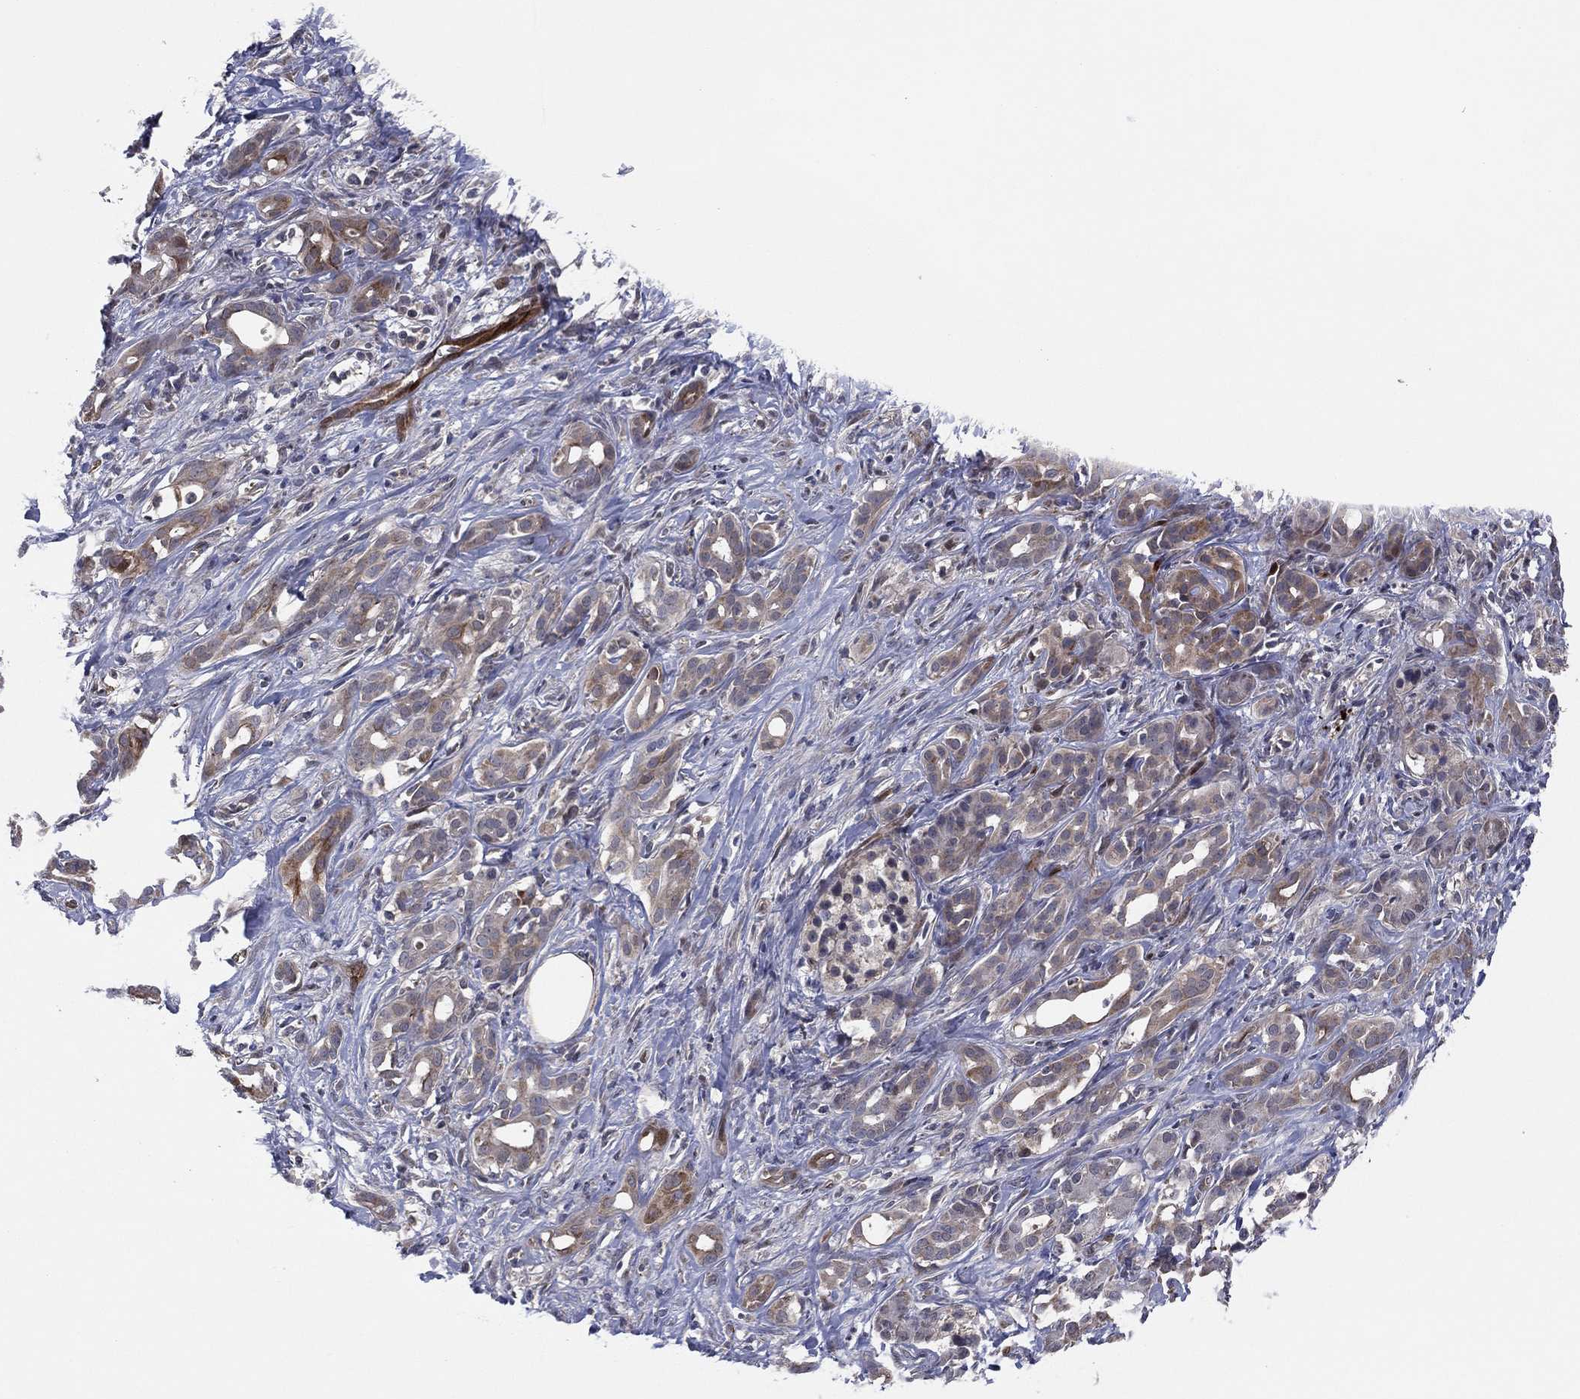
{"staining": {"intensity": "moderate", "quantity": "25%-75%", "location": "cytoplasmic/membranous"}, "tissue": "pancreatic cancer", "cell_type": "Tumor cells", "image_type": "cancer", "snomed": [{"axis": "morphology", "description": "Adenocarcinoma, NOS"}, {"axis": "topography", "description": "Pancreas"}], "caption": "This photomicrograph exhibits IHC staining of human pancreatic cancer, with medium moderate cytoplasmic/membranous staining in approximately 25%-75% of tumor cells.", "gene": "SNCG", "patient": {"sex": "male", "age": 61}}